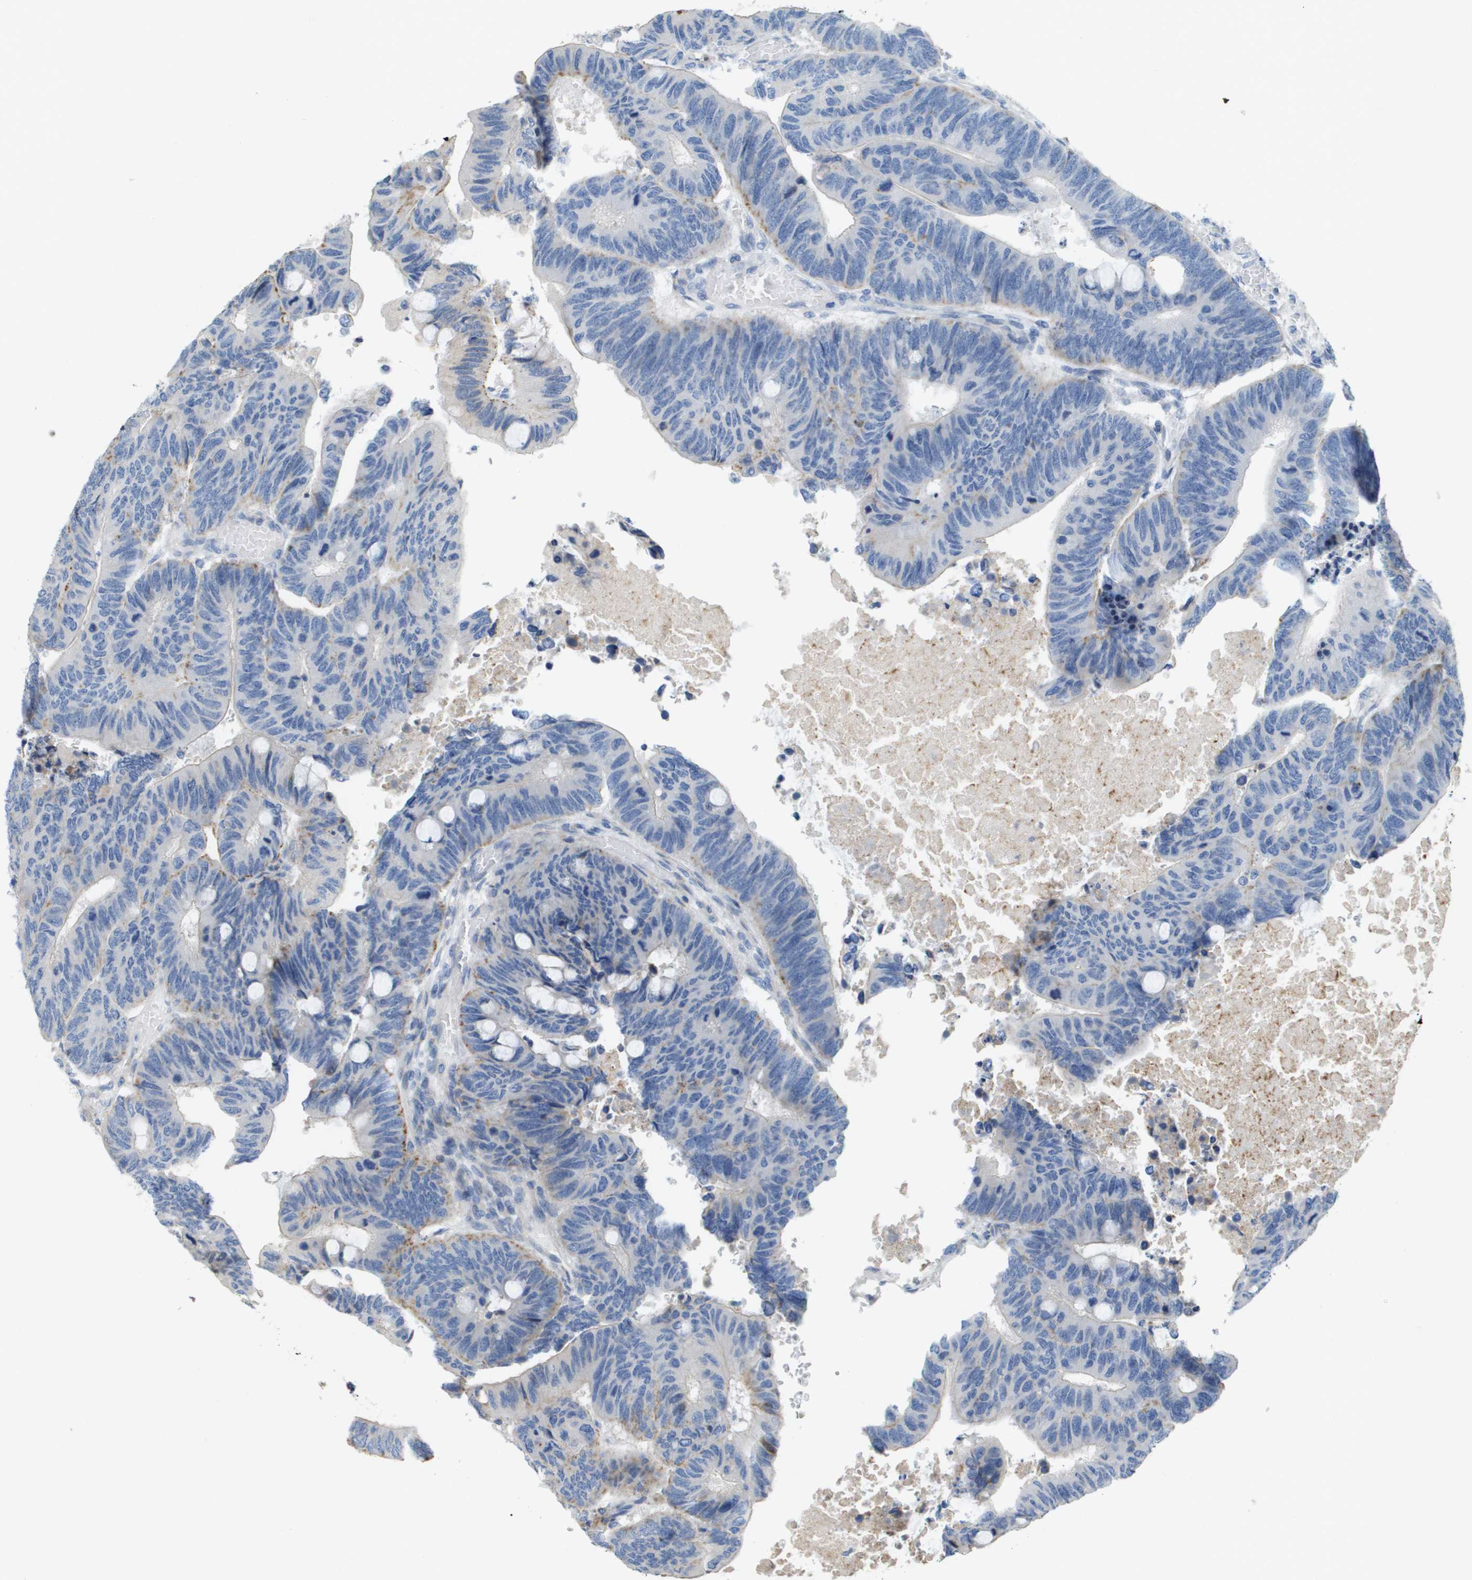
{"staining": {"intensity": "moderate", "quantity": "<25%", "location": "cytoplasmic/membranous"}, "tissue": "colorectal cancer", "cell_type": "Tumor cells", "image_type": "cancer", "snomed": [{"axis": "morphology", "description": "Normal tissue, NOS"}, {"axis": "morphology", "description": "Adenocarcinoma, NOS"}, {"axis": "topography", "description": "Rectum"}, {"axis": "topography", "description": "Peripheral nerve tissue"}], "caption": "Immunohistochemistry (DAB (3,3'-diaminobenzidine)) staining of colorectal cancer shows moderate cytoplasmic/membranous protein staining in approximately <25% of tumor cells.", "gene": "CASP10", "patient": {"sex": "male", "age": 92}}